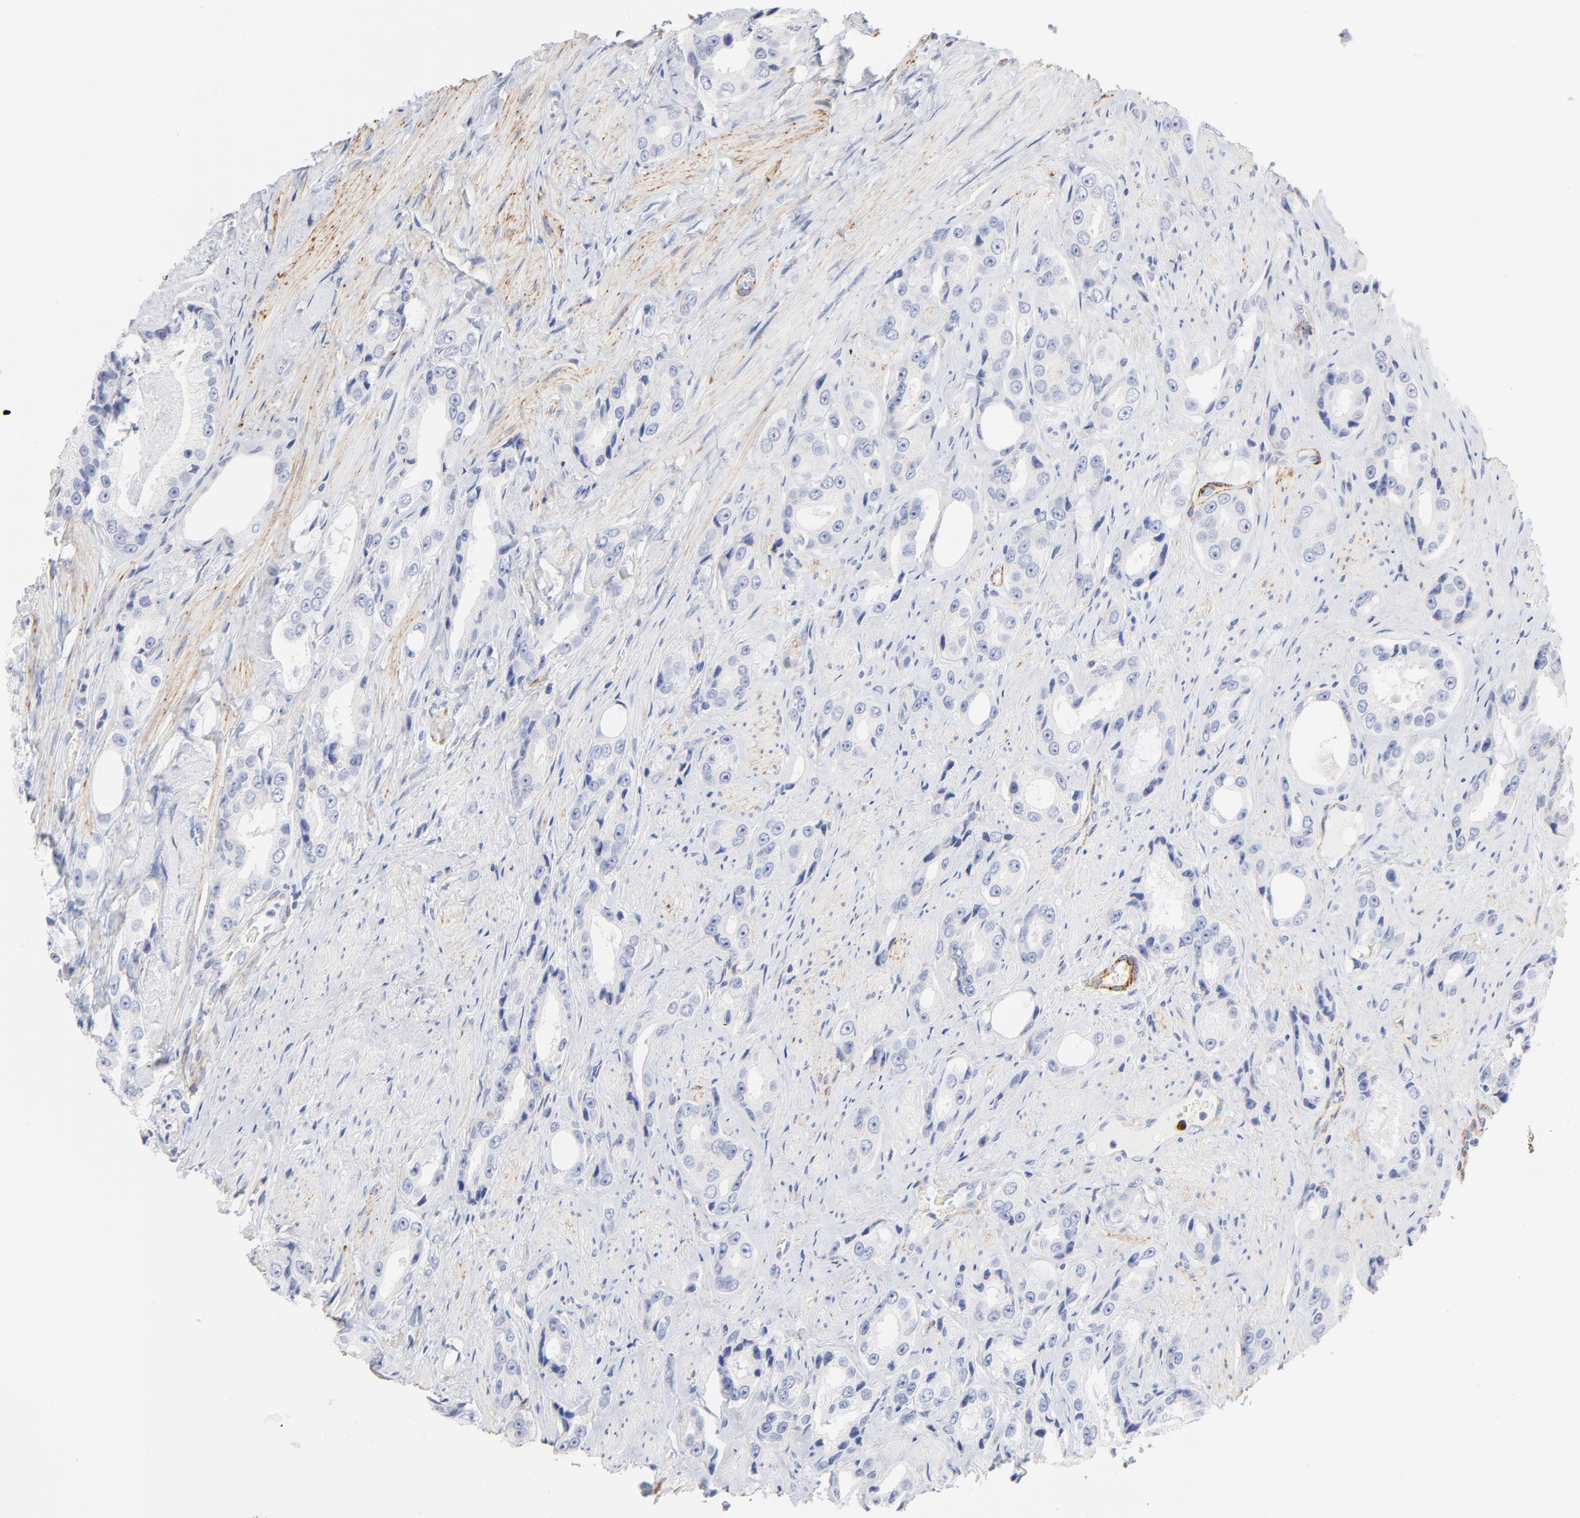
{"staining": {"intensity": "negative", "quantity": "none", "location": "none"}, "tissue": "prostate cancer", "cell_type": "Tumor cells", "image_type": "cancer", "snomed": [{"axis": "morphology", "description": "Adenocarcinoma, Medium grade"}, {"axis": "topography", "description": "Prostate"}], "caption": "DAB immunohistochemical staining of human prostate cancer demonstrates no significant expression in tumor cells. (Brightfield microscopy of DAB (3,3'-diaminobenzidine) IHC at high magnification).", "gene": "AGTR1", "patient": {"sex": "male", "age": 60}}